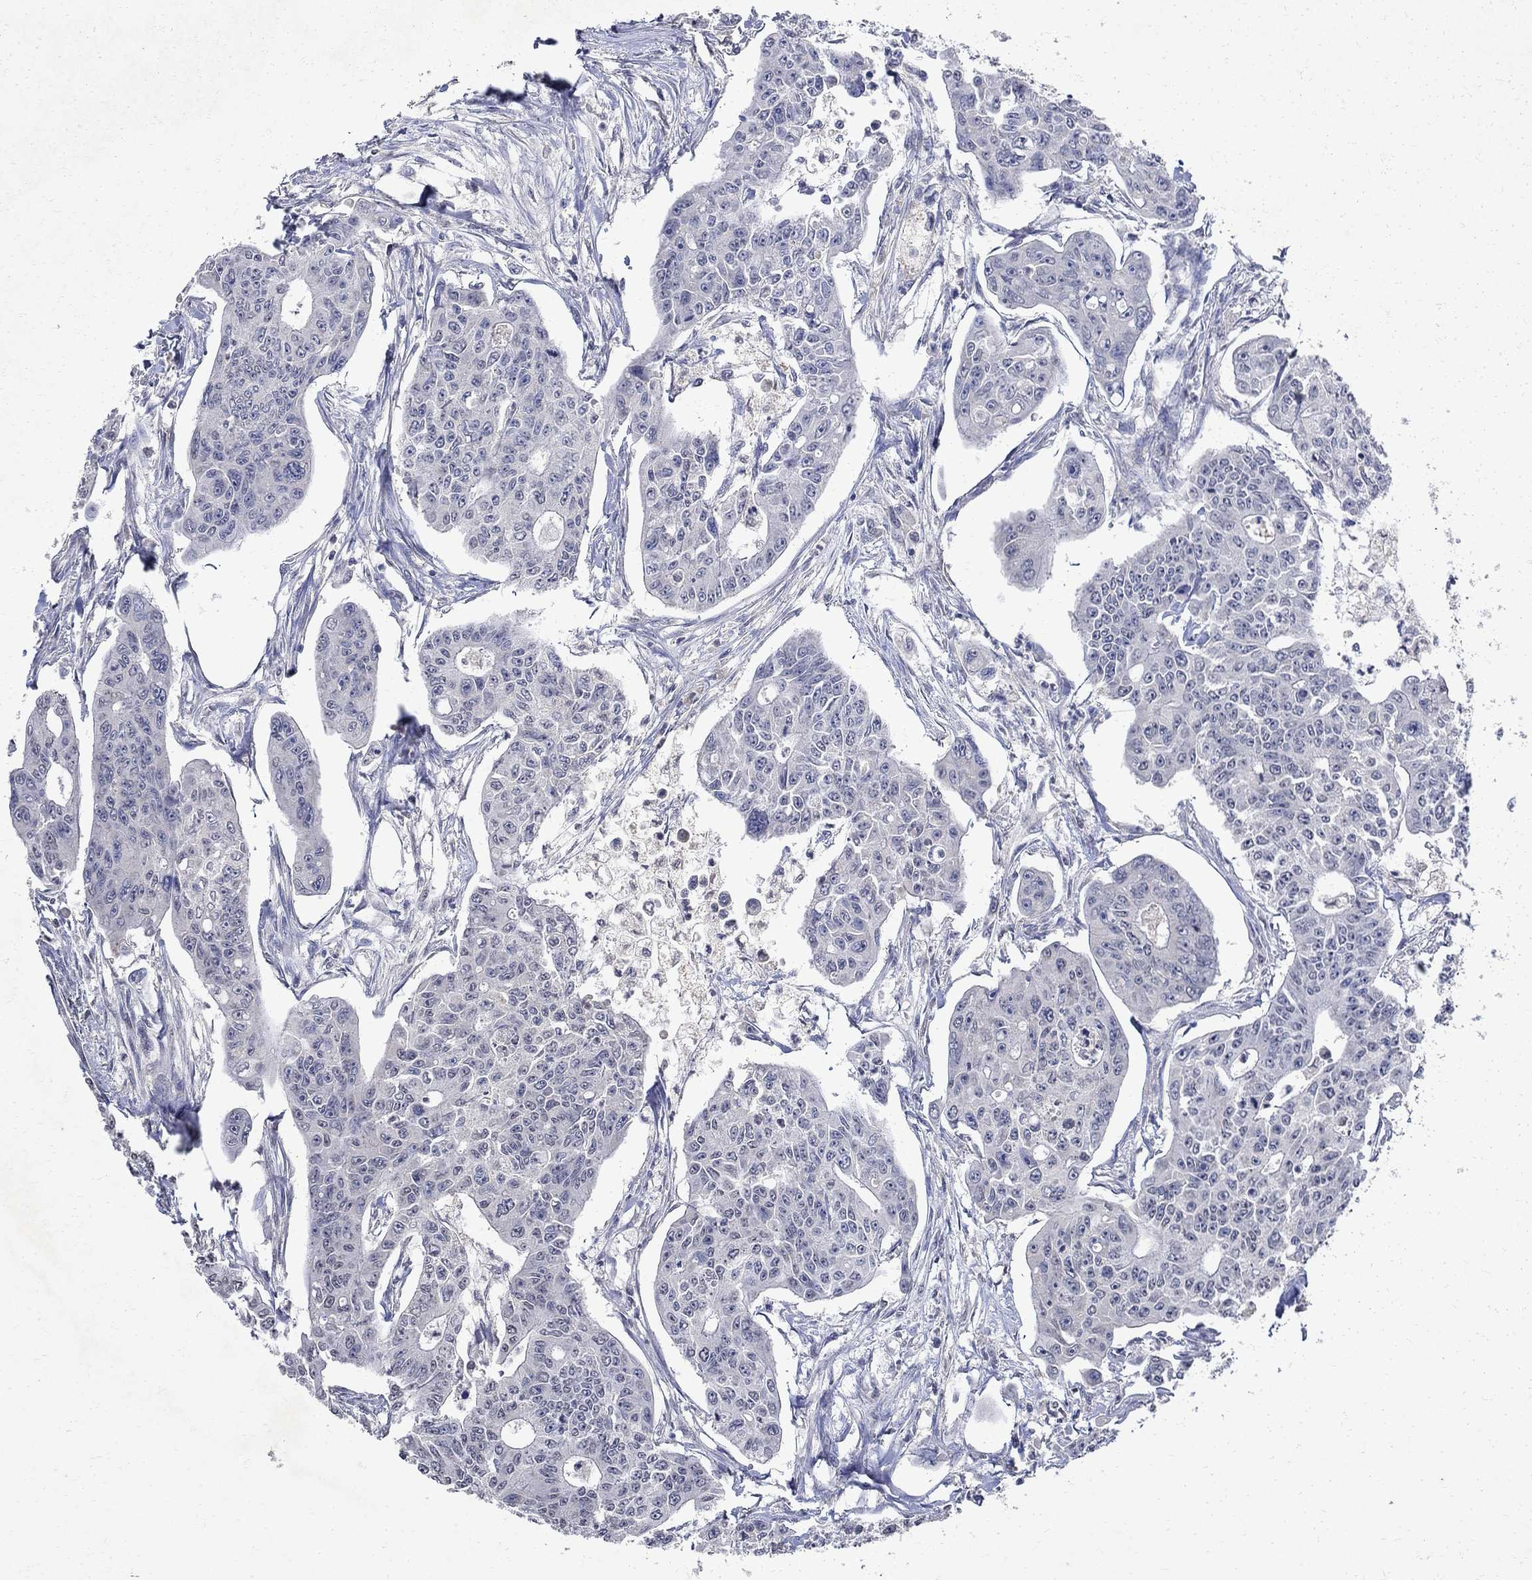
{"staining": {"intensity": "negative", "quantity": "none", "location": "none"}, "tissue": "colorectal cancer", "cell_type": "Tumor cells", "image_type": "cancer", "snomed": [{"axis": "morphology", "description": "Adenocarcinoma, NOS"}, {"axis": "topography", "description": "Colon"}], "caption": "Immunohistochemistry (IHC) of colorectal adenocarcinoma shows no expression in tumor cells.", "gene": "TMEM169", "patient": {"sex": "male", "age": 70}}